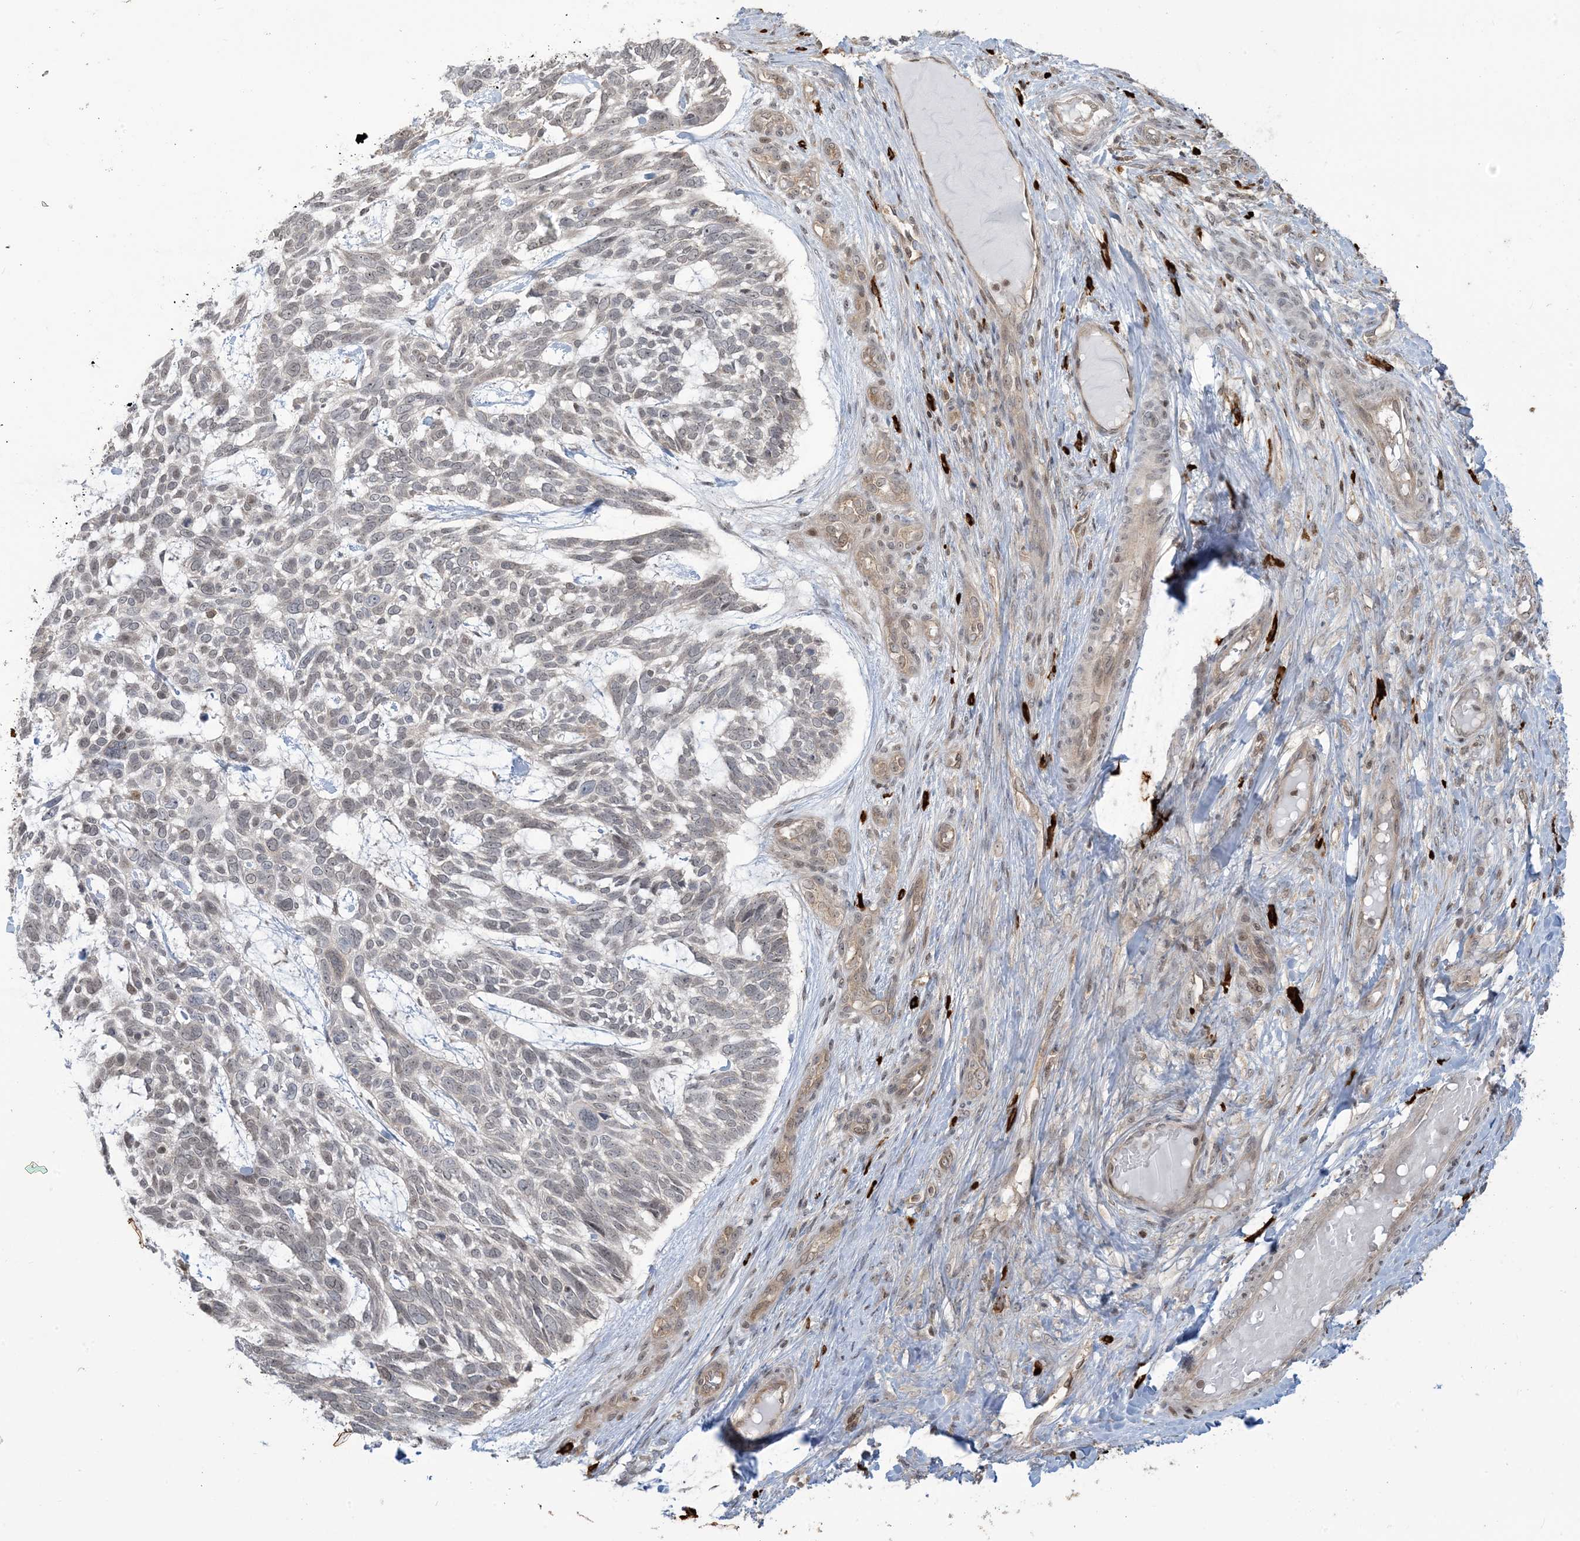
{"staining": {"intensity": "negative", "quantity": "none", "location": "none"}, "tissue": "skin cancer", "cell_type": "Tumor cells", "image_type": "cancer", "snomed": [{"axis": "morphology", "description": "Basal cell carcinoma"}, {"axis": "topography", "description": "Skin"}], "caption": "This is an immunohistochemistry photomicrograph of skin cancer. There is no expression in tumor cells.", "gene": "PPP1R7", "patient": {"sex": "male", "age": 88}}